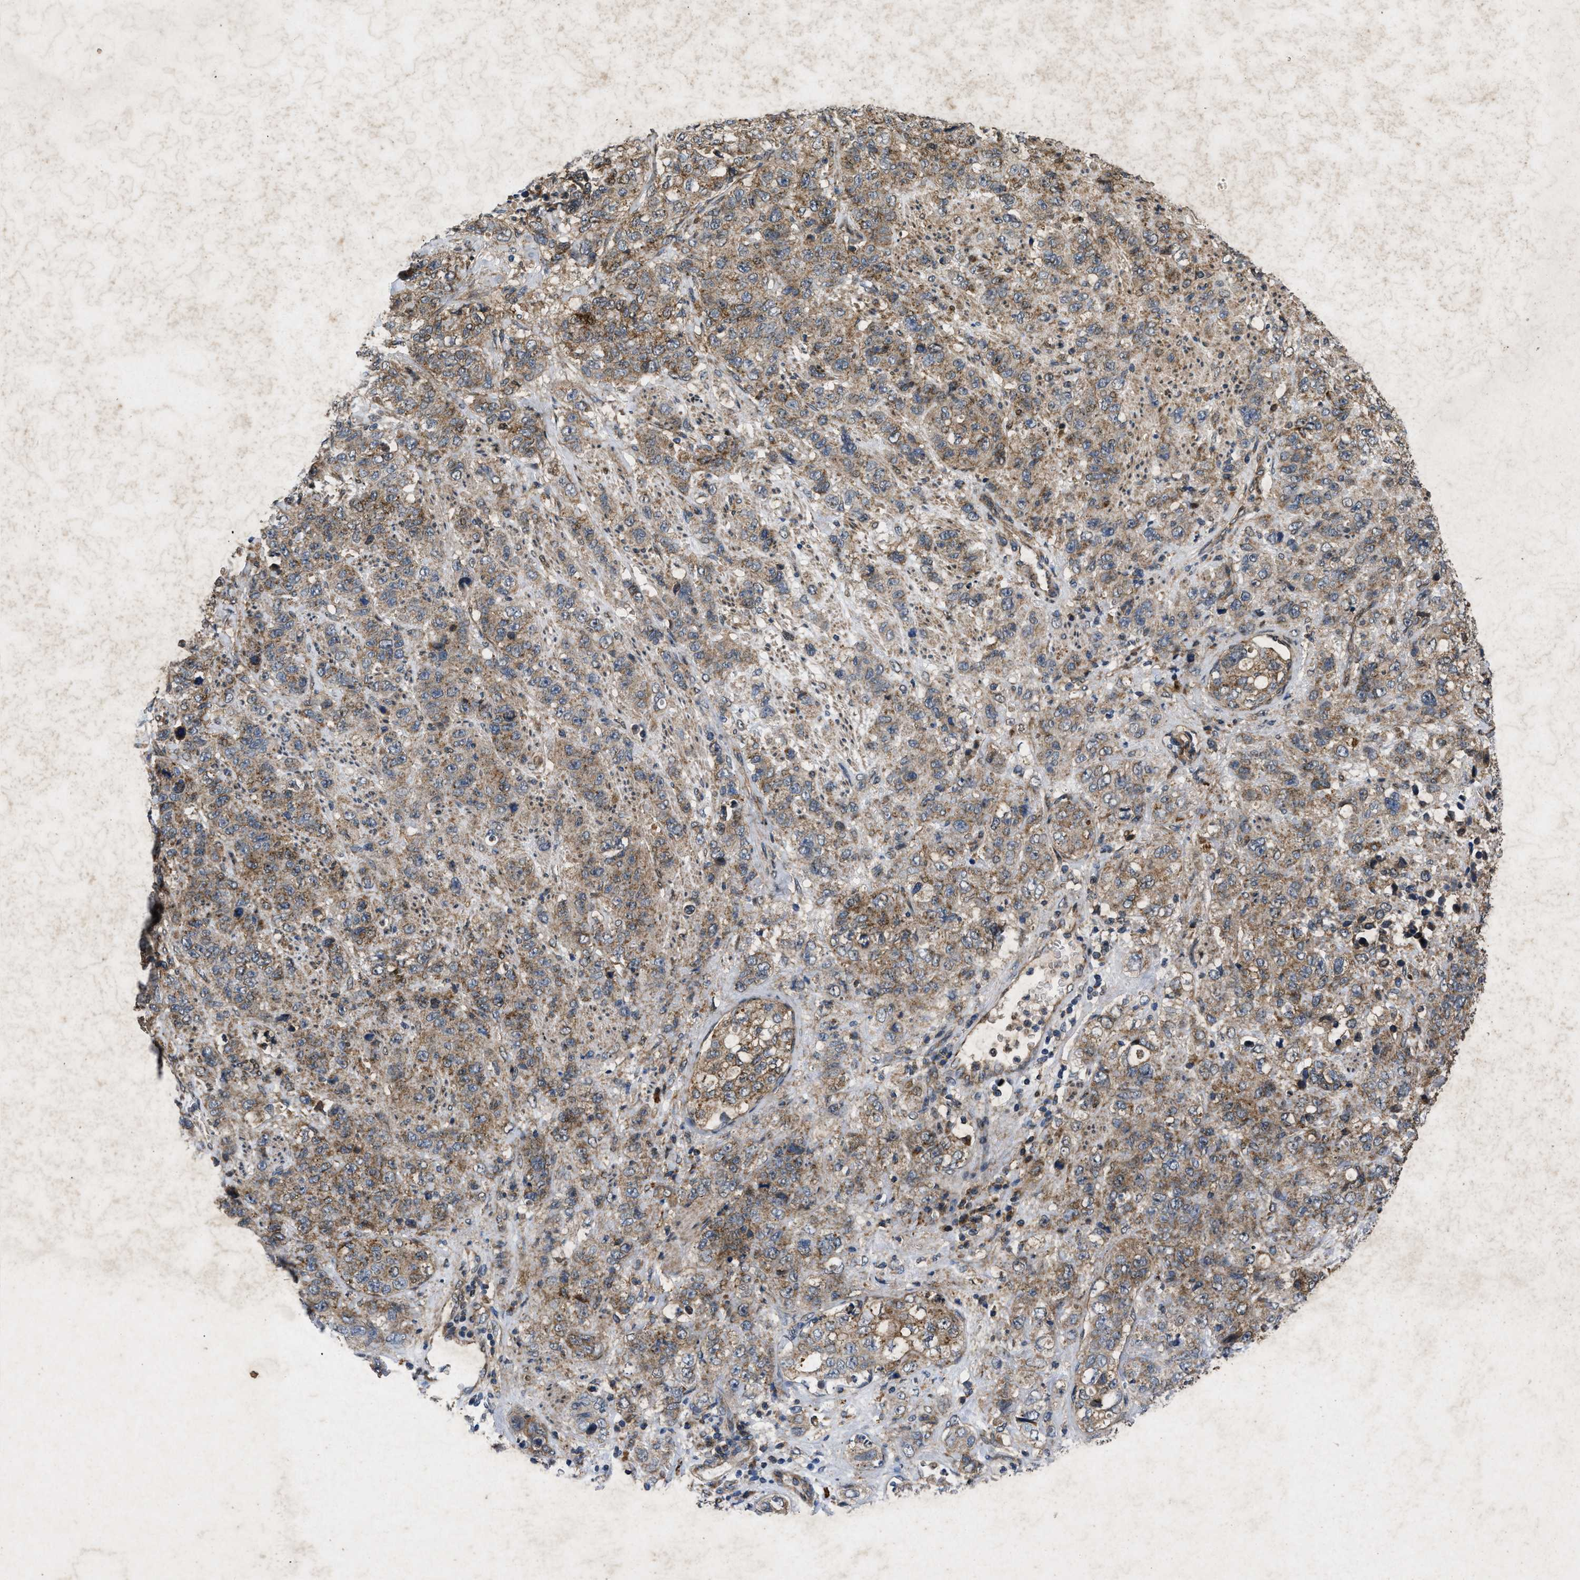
{"staining": {"intensity": "moderate", "quantity": ">75%", "location": "cytoplasmic/membranous"}, "tissue": "stomach cancer", "cell_type": "Tumor cells", "image_type": "cancer", "snomed": [{"axis": "morphology", "description": "Adenocarcinoma, NOS"}, {"axis": "topography", "description": "Stomach"}], "caption": "A micrograph of stomach adenocarcinoma stained for a protein demonstrates moderate cytoplasmic/membranous brown staining in tumor cells. (Brightfield microscopy of DAB IHC at high magnification).", "gene": "PRKG2", "patient": {"sex": "male", "age": 48}}